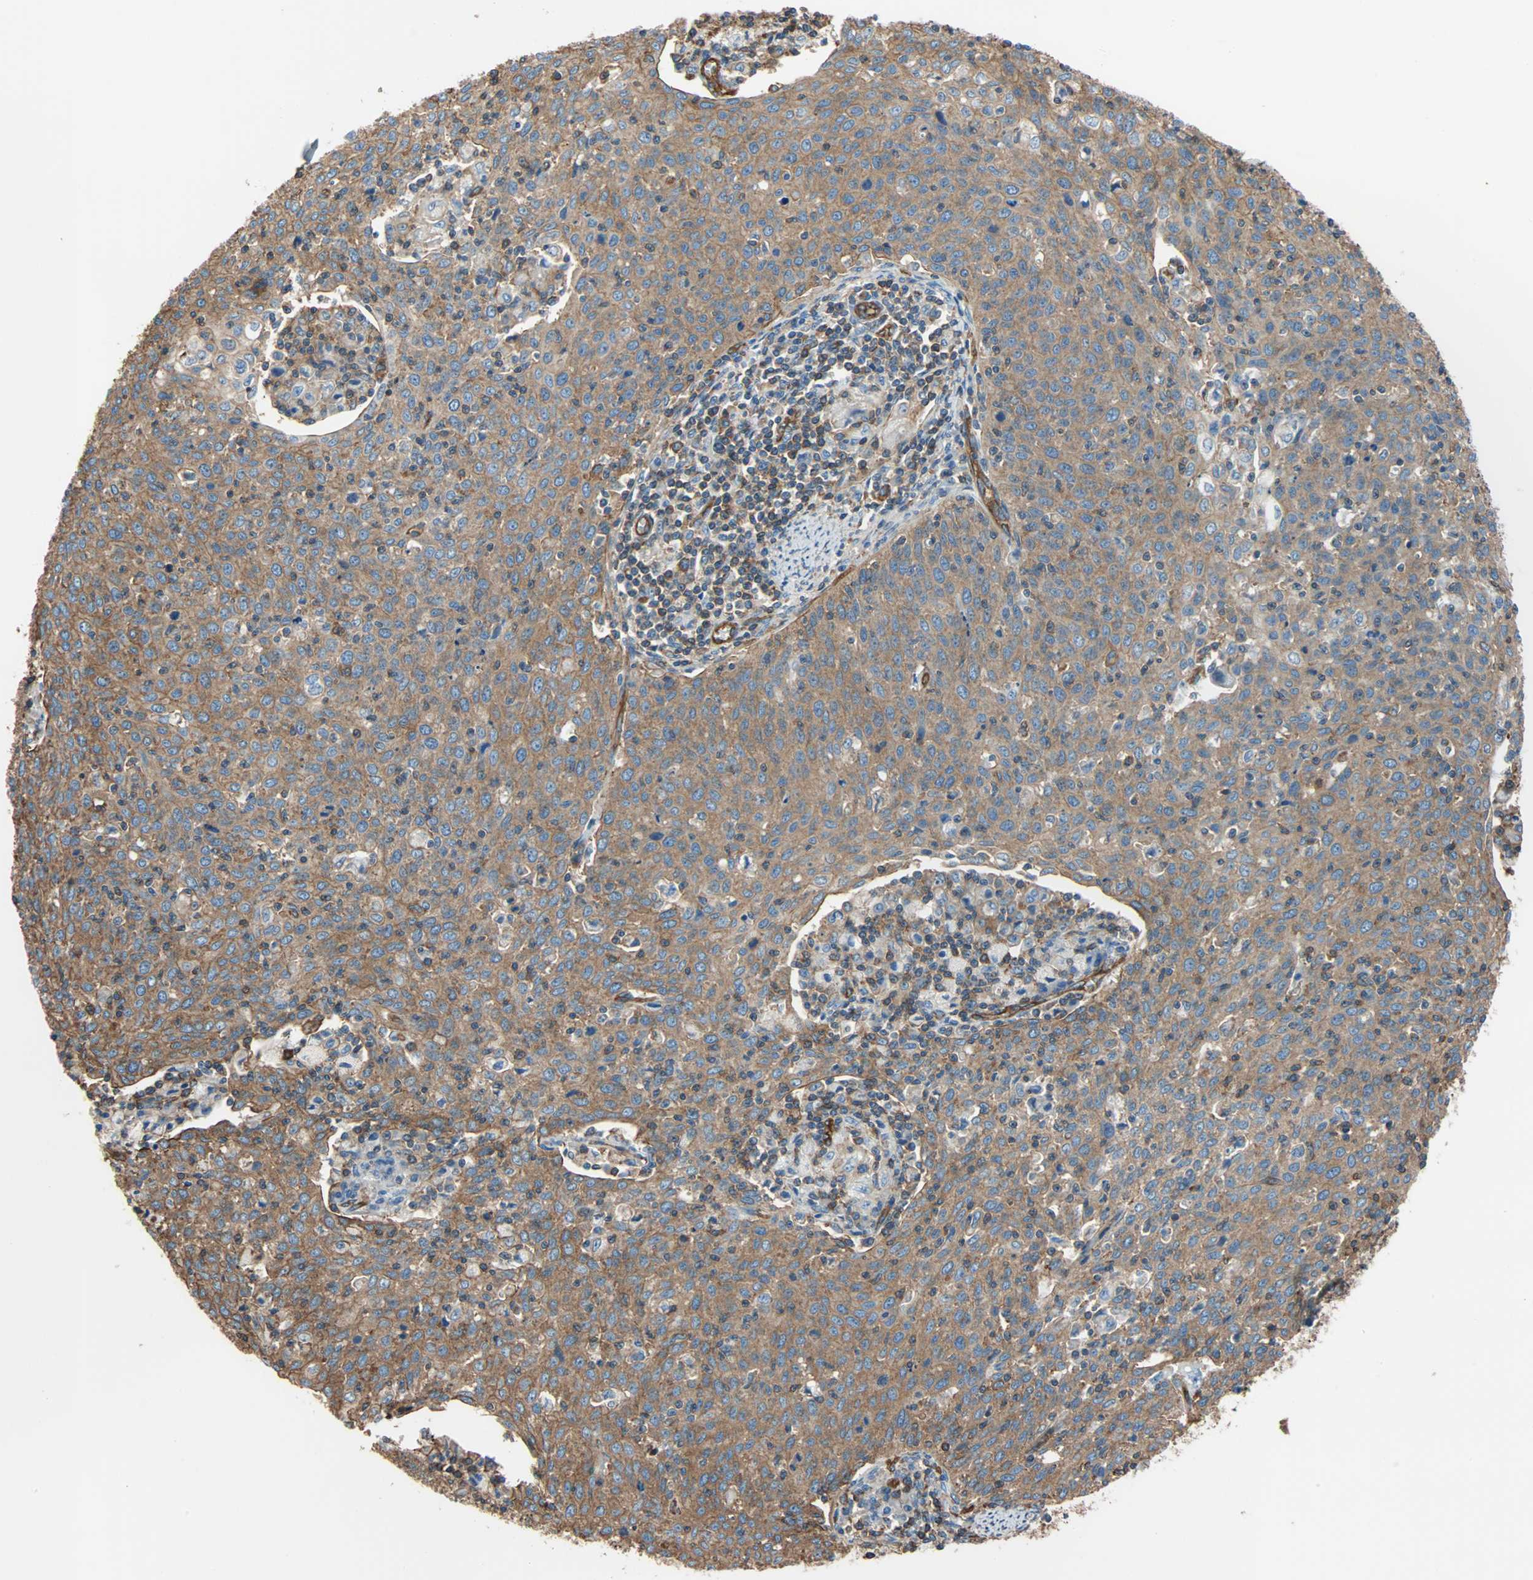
{"staining": {"intensity": "moderate", "quantity": ">75%", "location": "cytoplasmic/membranous"}, "tissue": "cervical cancer", "cell_type": "Tumor cells", "image_type": "cancer", "snomed": [{"axis": "morphology", "description": "Squamous cell carcinoma, NOS"}, {"axis": "topography", "description": "Cervix"}], "caption": "Tumor cells reveal medium levels of moderate cytoplasmic/membranous staining in approximately >75% of cells in cervical cancer. The staining was performed using DAB to visualize the protein expression in brown, while the nuclei were stained in blue with hematoxylin (Magnification: 20x).", "gene": "GALNT10", "patient": {"sex": "female", "age": 38}}